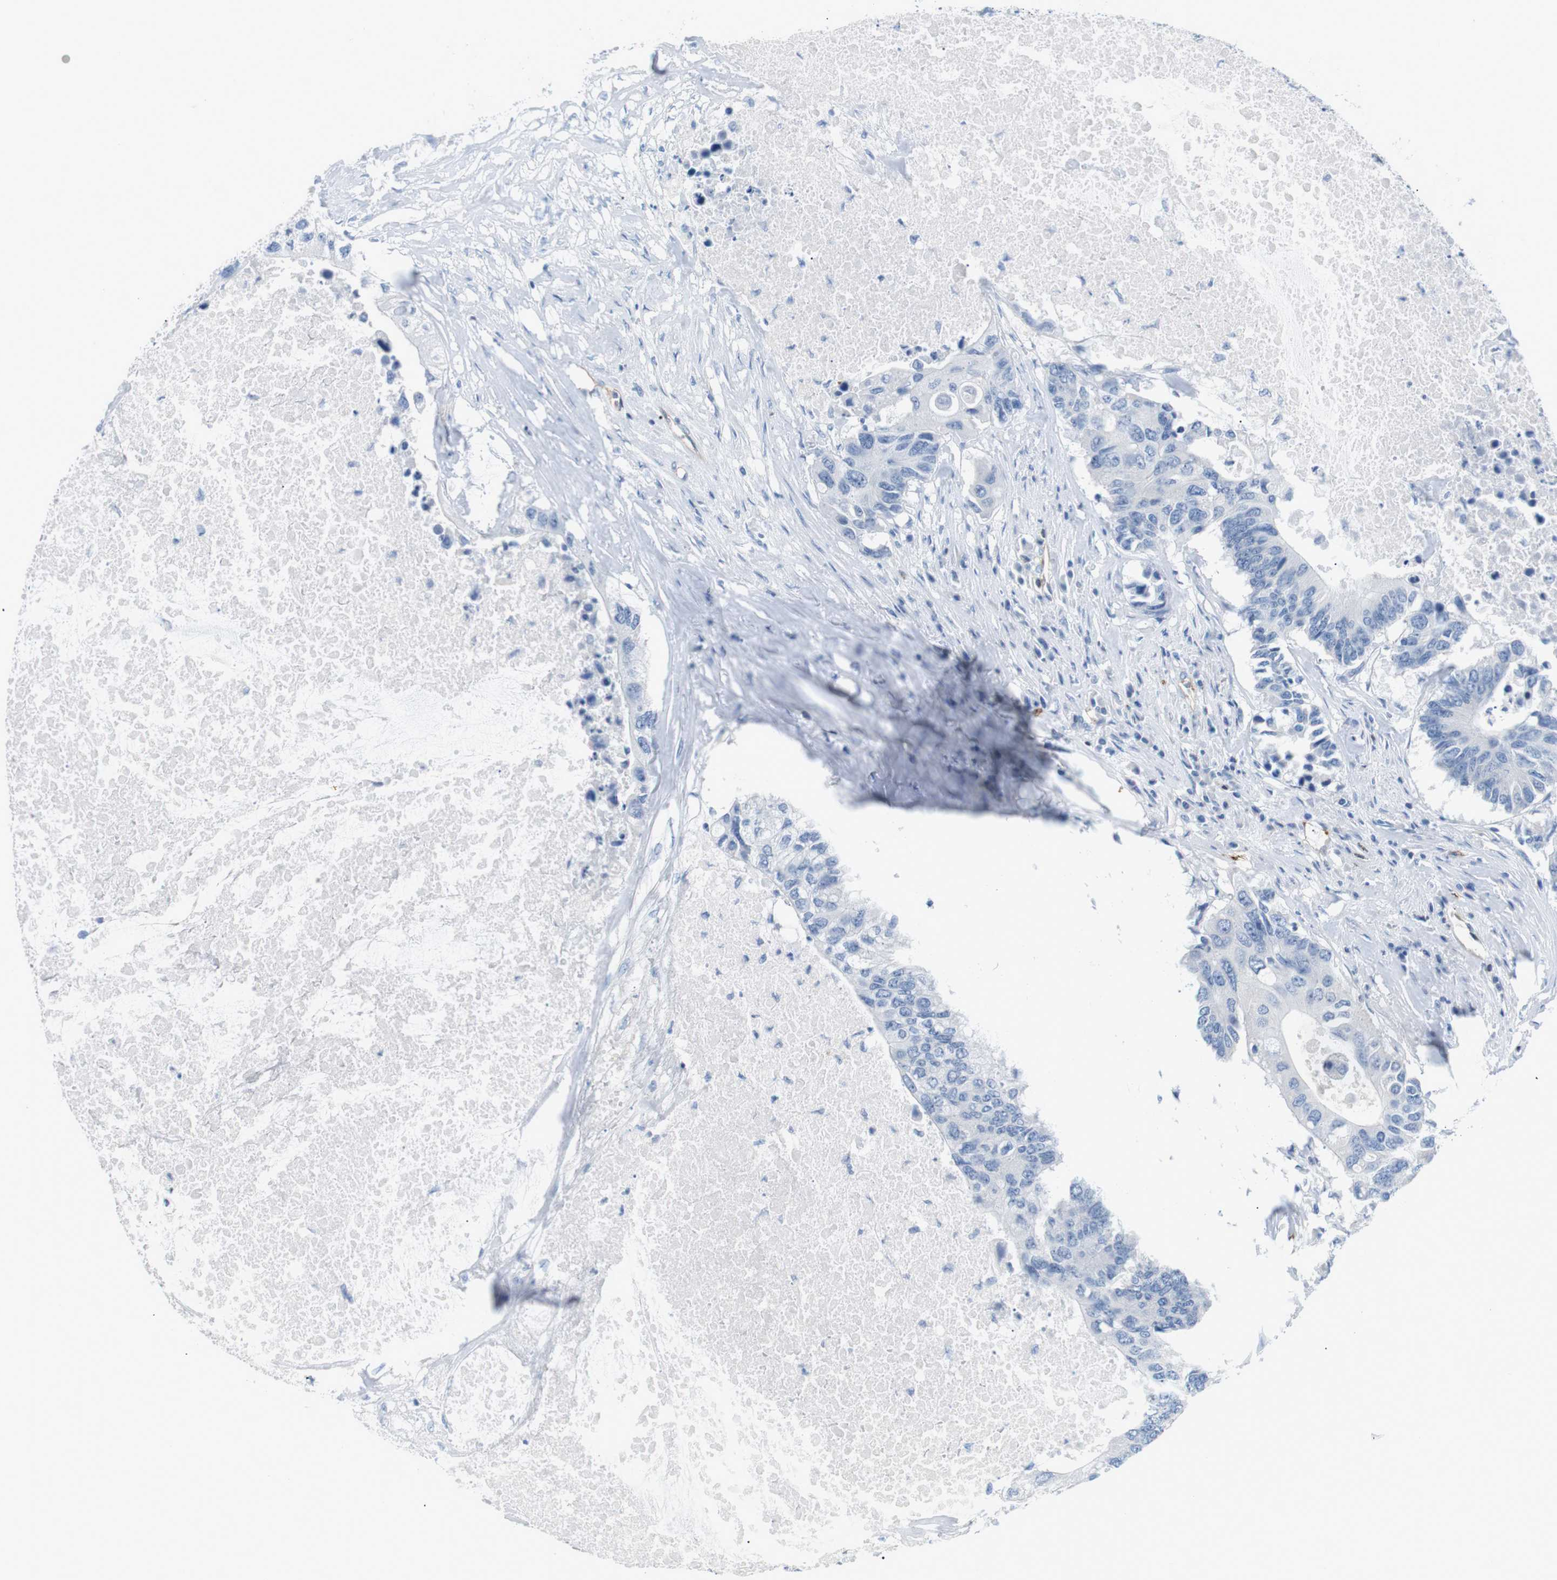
{"staining": {"intensity": "negative", "quantity": "none", "location": "none"}, "tissue": "colorectal cancer", "cell_type": "Tumor cells", "image_type": "cancer", "snomed": [{"axis": "morphology", "description": "Adenocarcinoma, NOS"}, {"axis": "topography", "description": "Colon"}], "caption": "This is an immunohistochemistry (IHC) photomicrograph of human colorectal cancer. There is no staining in tumor cells.", "gene": "TNFRSF4", "patient": {"sex": "male", "age": 71}}